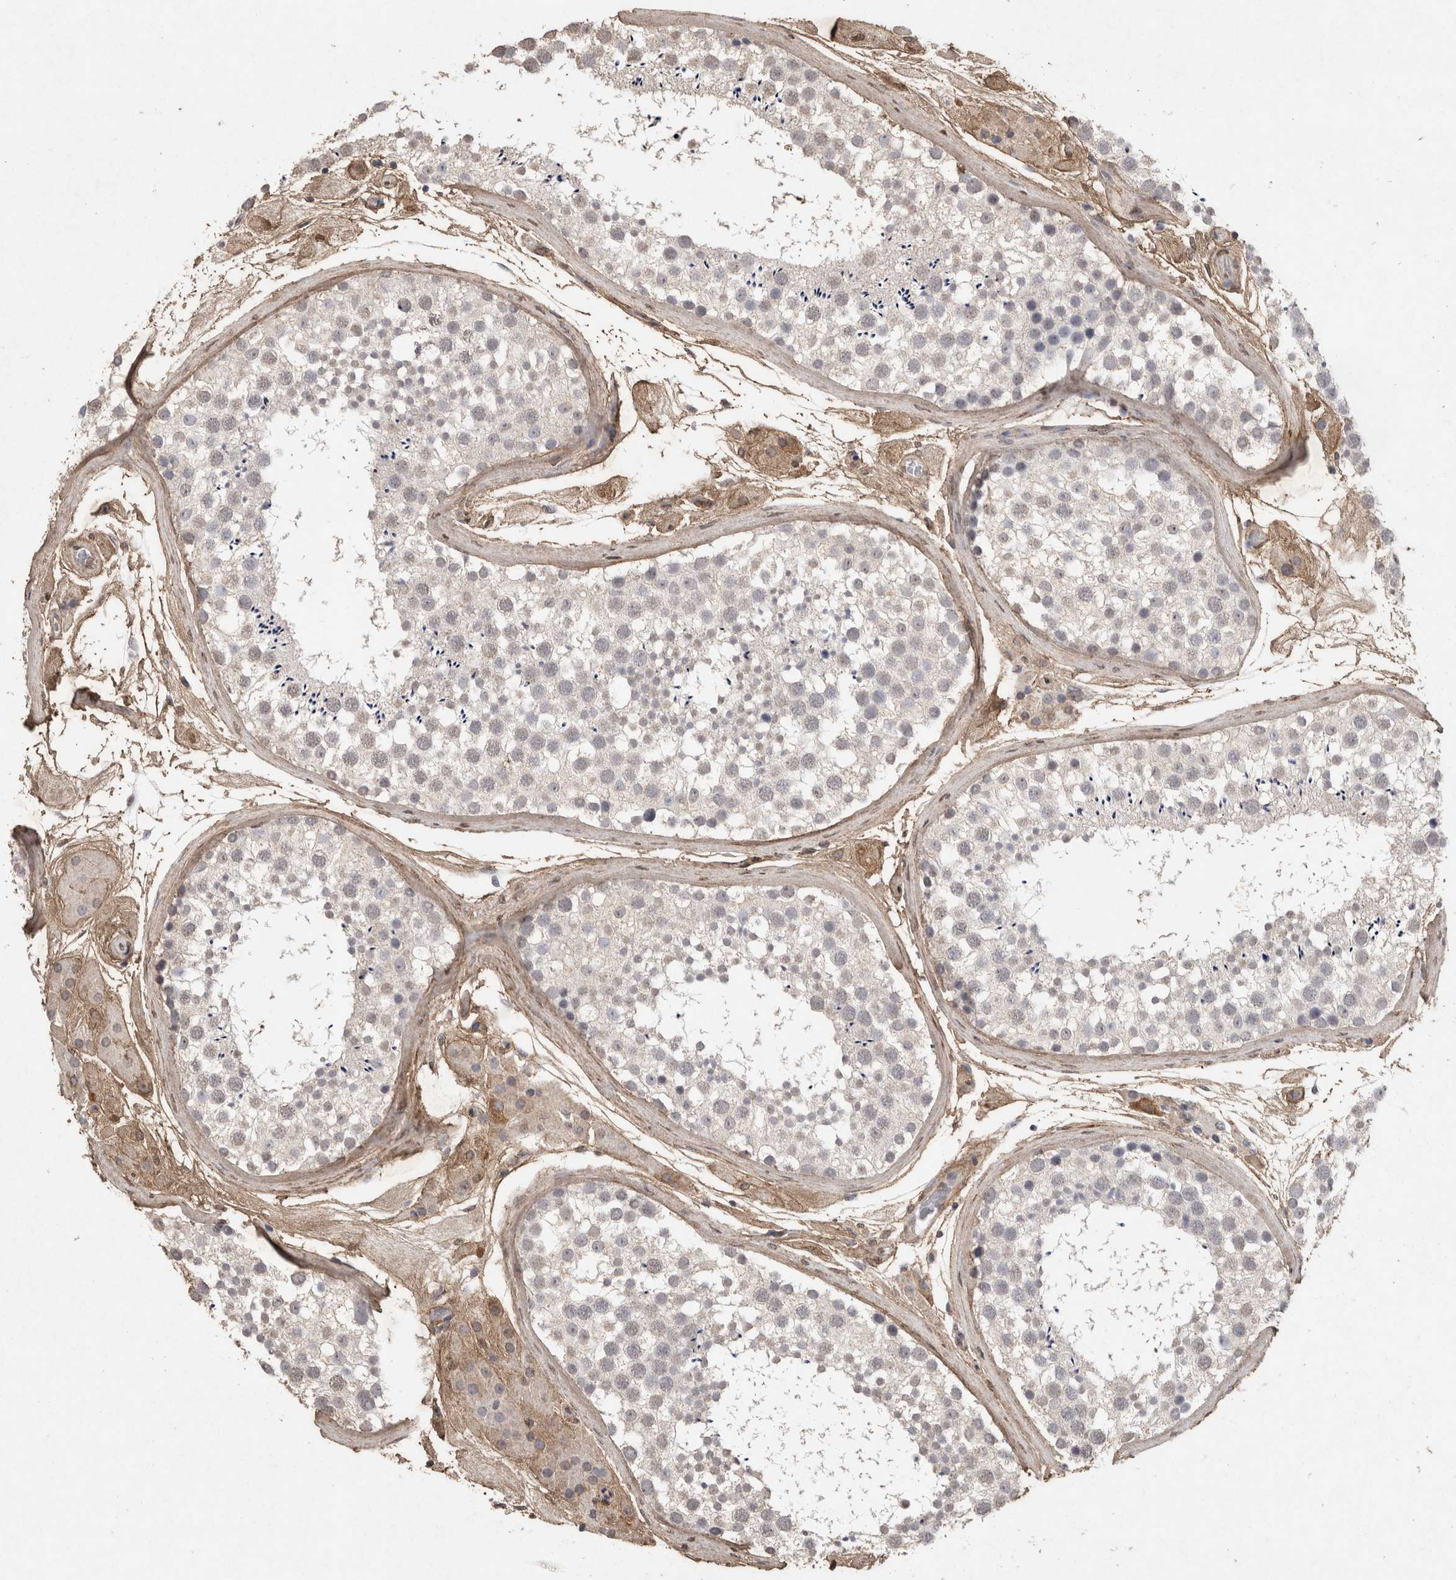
{"staining": {"intensity": "negative", "quantity": "none", "location": "none"}, "tissue": "testis", "cell_type": "Cells in seminiferous ducts", "image_type": "normal", "snomed": [{"axis": "morphology", "description": "Normal tissue, NOS"}, {"axis": "topography", "description": "Testis"}], "caption": "The image demonstrates no significant staining in cells in seminiferous ducts of testis.", "gene": "C1QTNF5", "patient": {"sex": "male", "age": 46}}